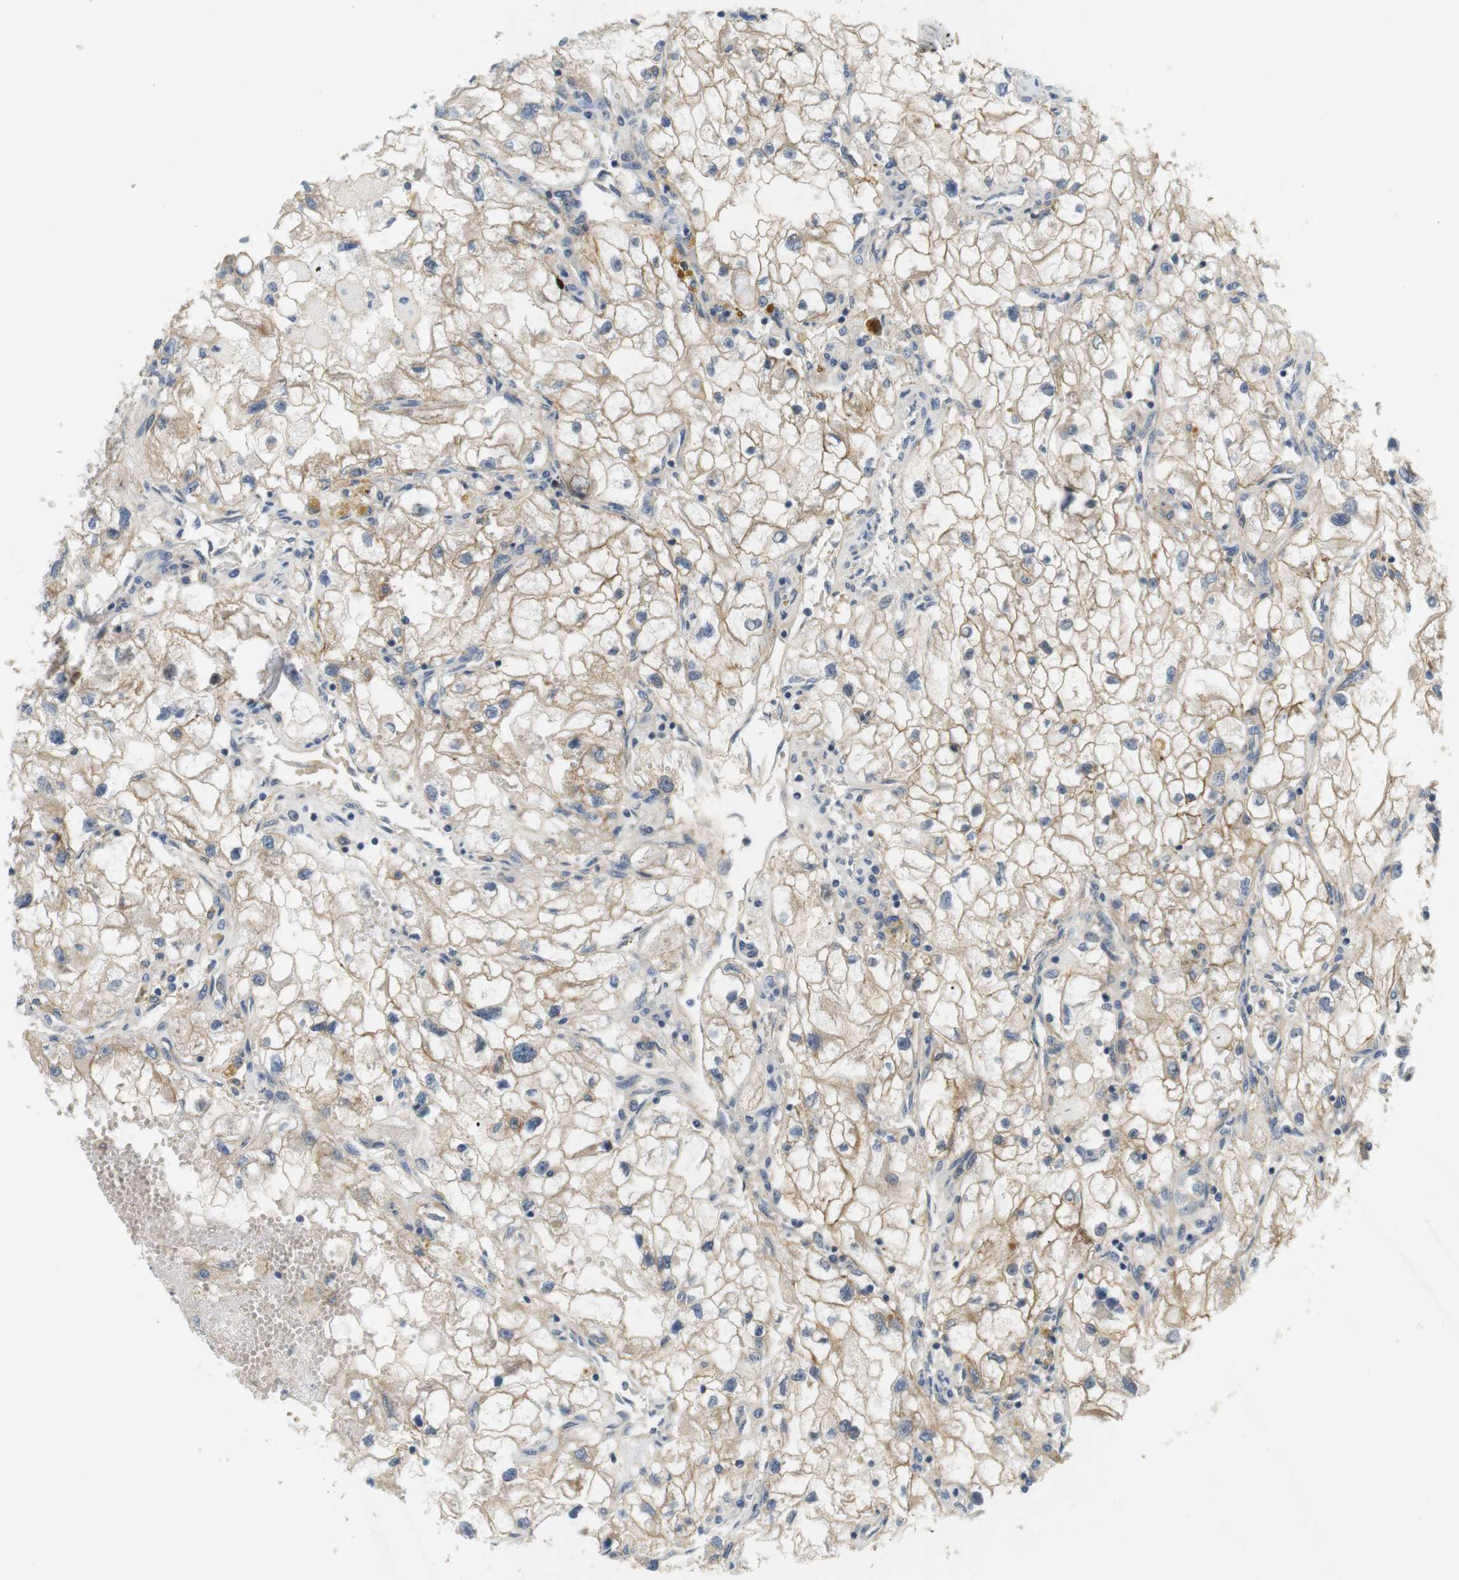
{"staining": {"intensity": "weak", "quantity": ">75%", "location": "cytoplasmic/membranous"}, "tissue": "renal cancer", "cell_type": "Tumor cells", "image_type": "cancer", "snomed": [{"axis": "morphology", "description": "Adenocarcinoma, NOS"}, {"axis": "topography", "description": "Kidney"}], "caption": "Immunohistochemical staining of renal cancer (adenocarcinoma) exhibits low levels of weak cytoplasmic/membranous staining in approximately >75% of tumor cells. (IHC, brightfield microscopy, high magnification).", "gene": "SLC30A1", "patient": {"sex": "female", "age": 70}}